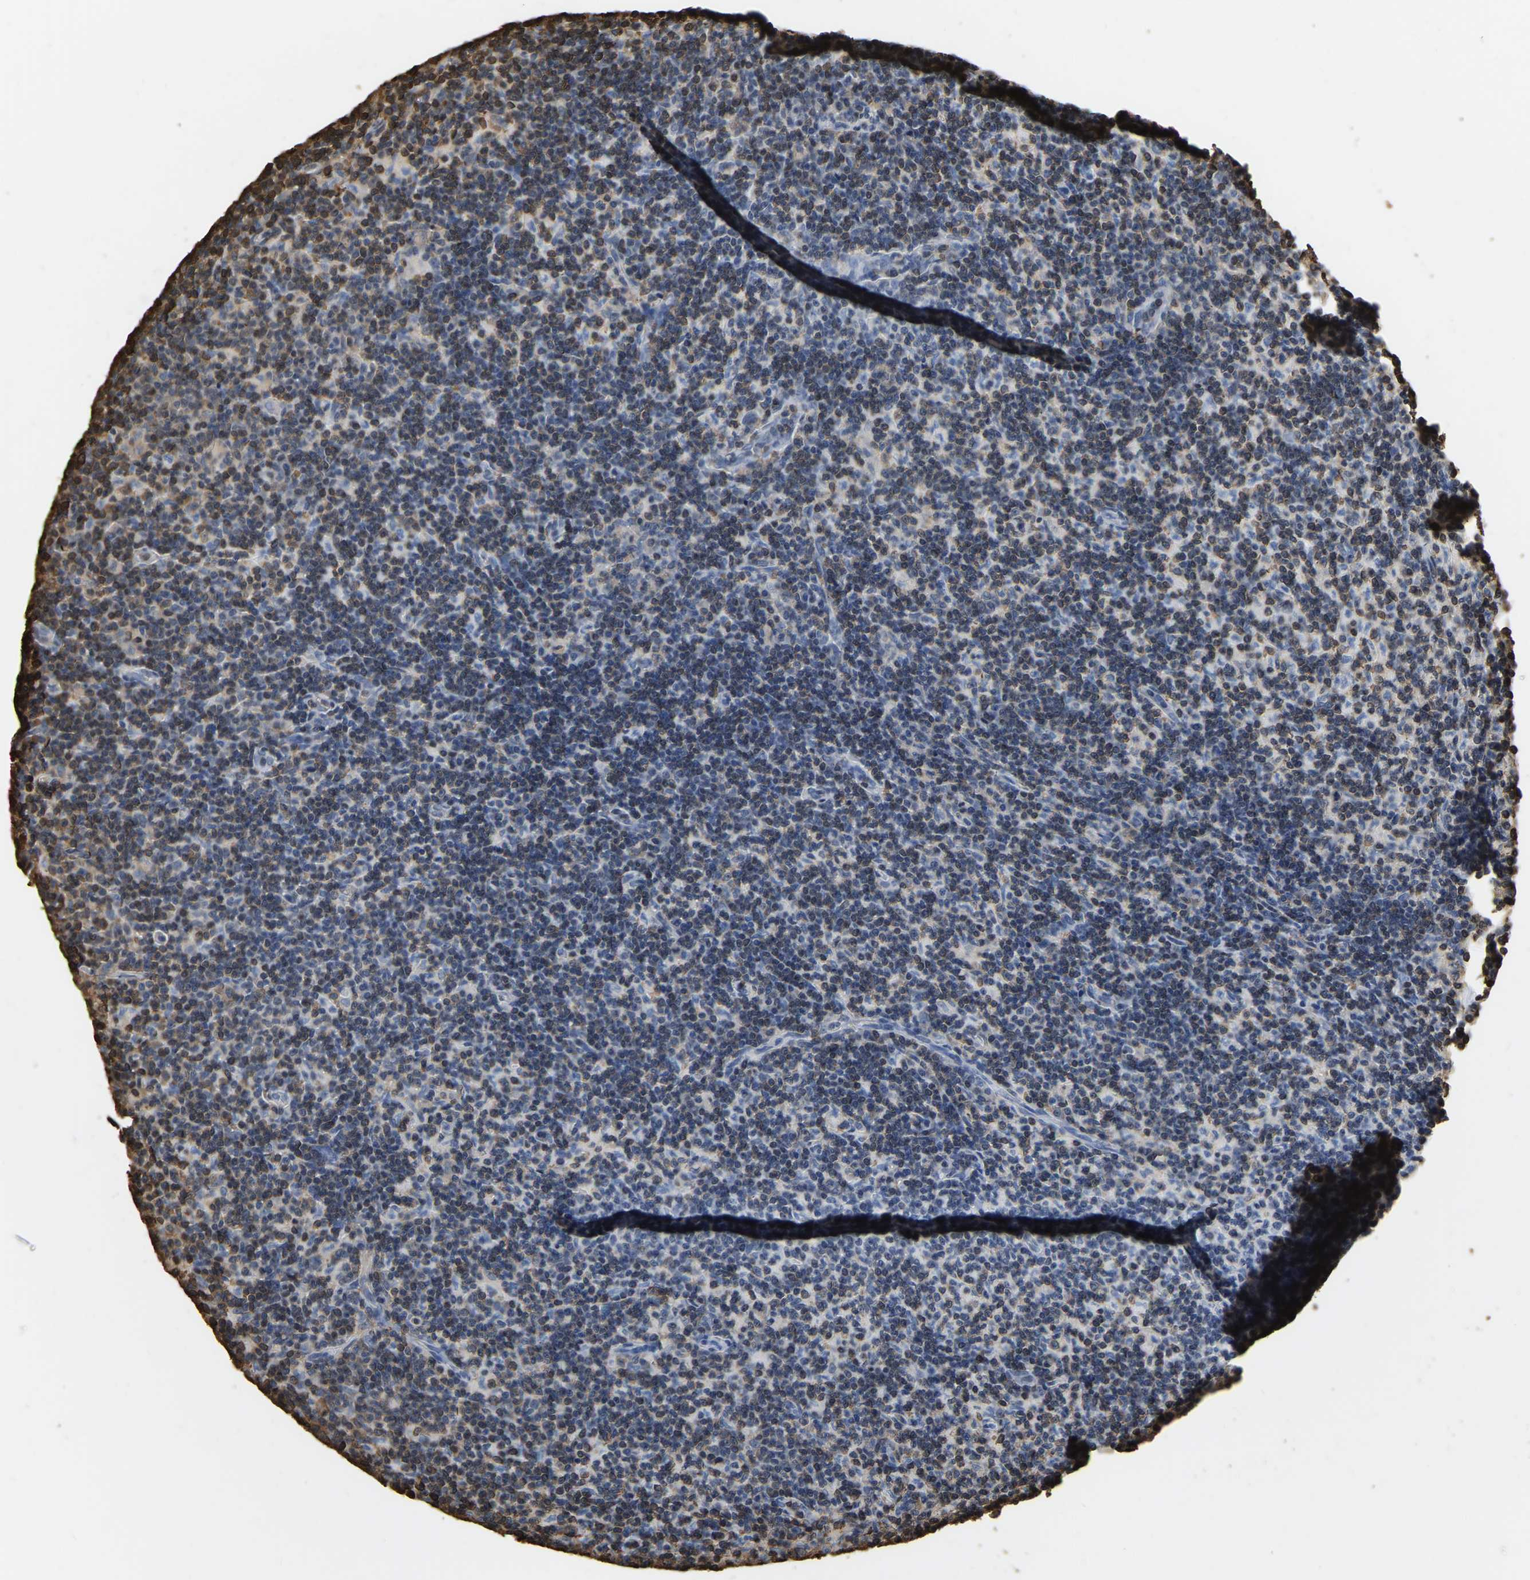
{"staining": {"intensity": "negative", "quantity": "none", "location": "none"}, "tissue": "lymph node", "cell_type": "Germinal center cells", "image_type": "normal", "snomed": [{"axis": "morphology", "description": "Normal tissue, NOS"}, {"axis": "morphology", "description": "Inflammation, NOS"}, {"axis": "topography", "description": "Lymph node"}], "caption": "Germinal center cells are negative for brown protein staining in unremarkable lymph node.", "gene": "LDHB", "patient": {"sex": "male", "age": 55}}